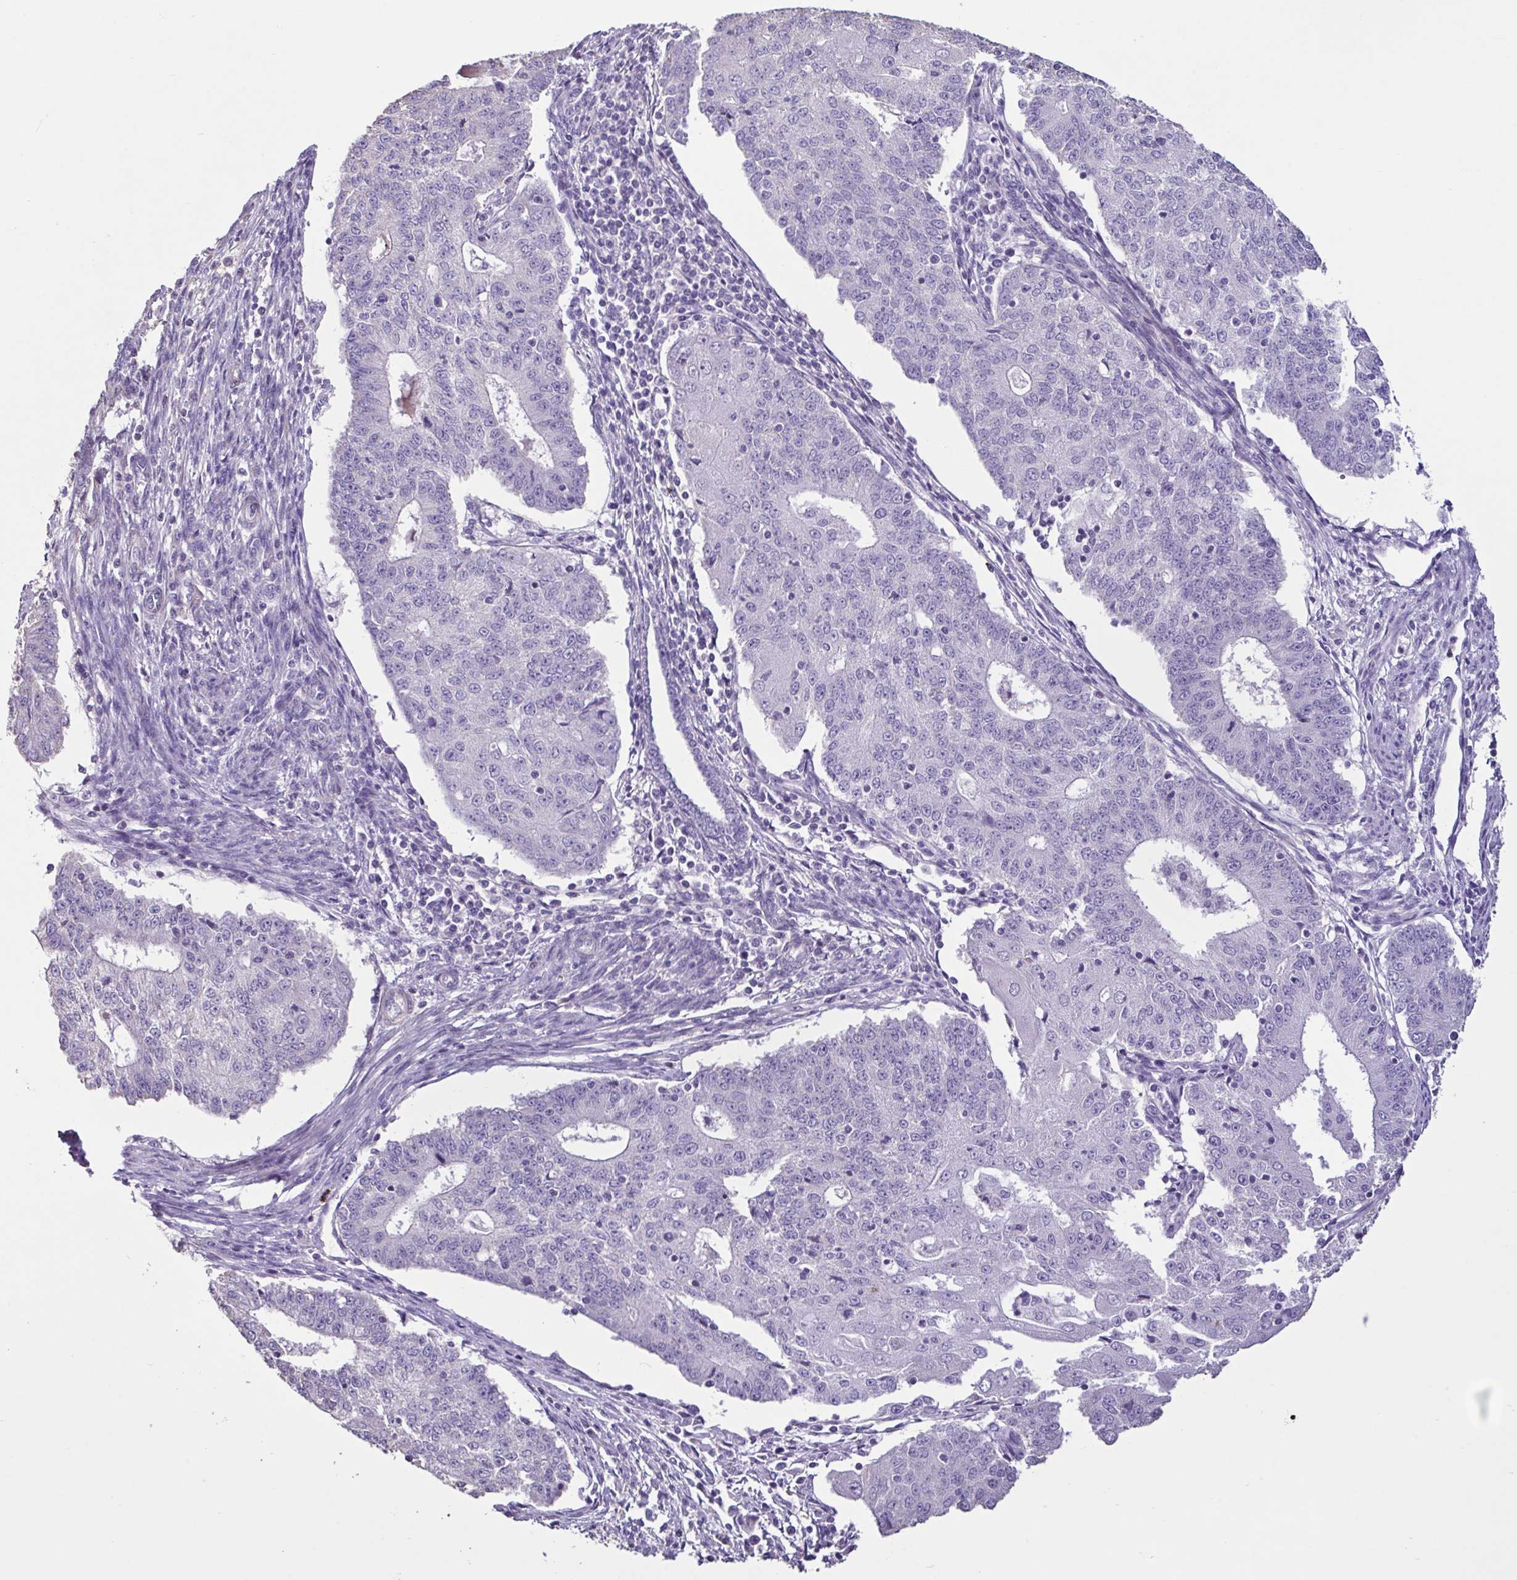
{"staining": {"intensity": "negative", "quantity": "none", "location": "none"}, "tissue": "endometrial cancer", "cell_type": "Tumor cells", "image_type": "cancer", "snomed": [{"axis": "morphology", "description": "Adenocarcinoma, NOS"}, {"axis": "topography", "description": "Endometrium"}], "caption": "Image shows no protein staining in tumor cells of endometrial cancer (adenocarcinoma) tissue. (DAB (3,3'-diaminobenzidine) immunohistochemistry (IHC) visualized using brightfield microscopy, high magnification).", "gene": "PLA2G4E", "patient": {"sex": "female", "age": 56}}